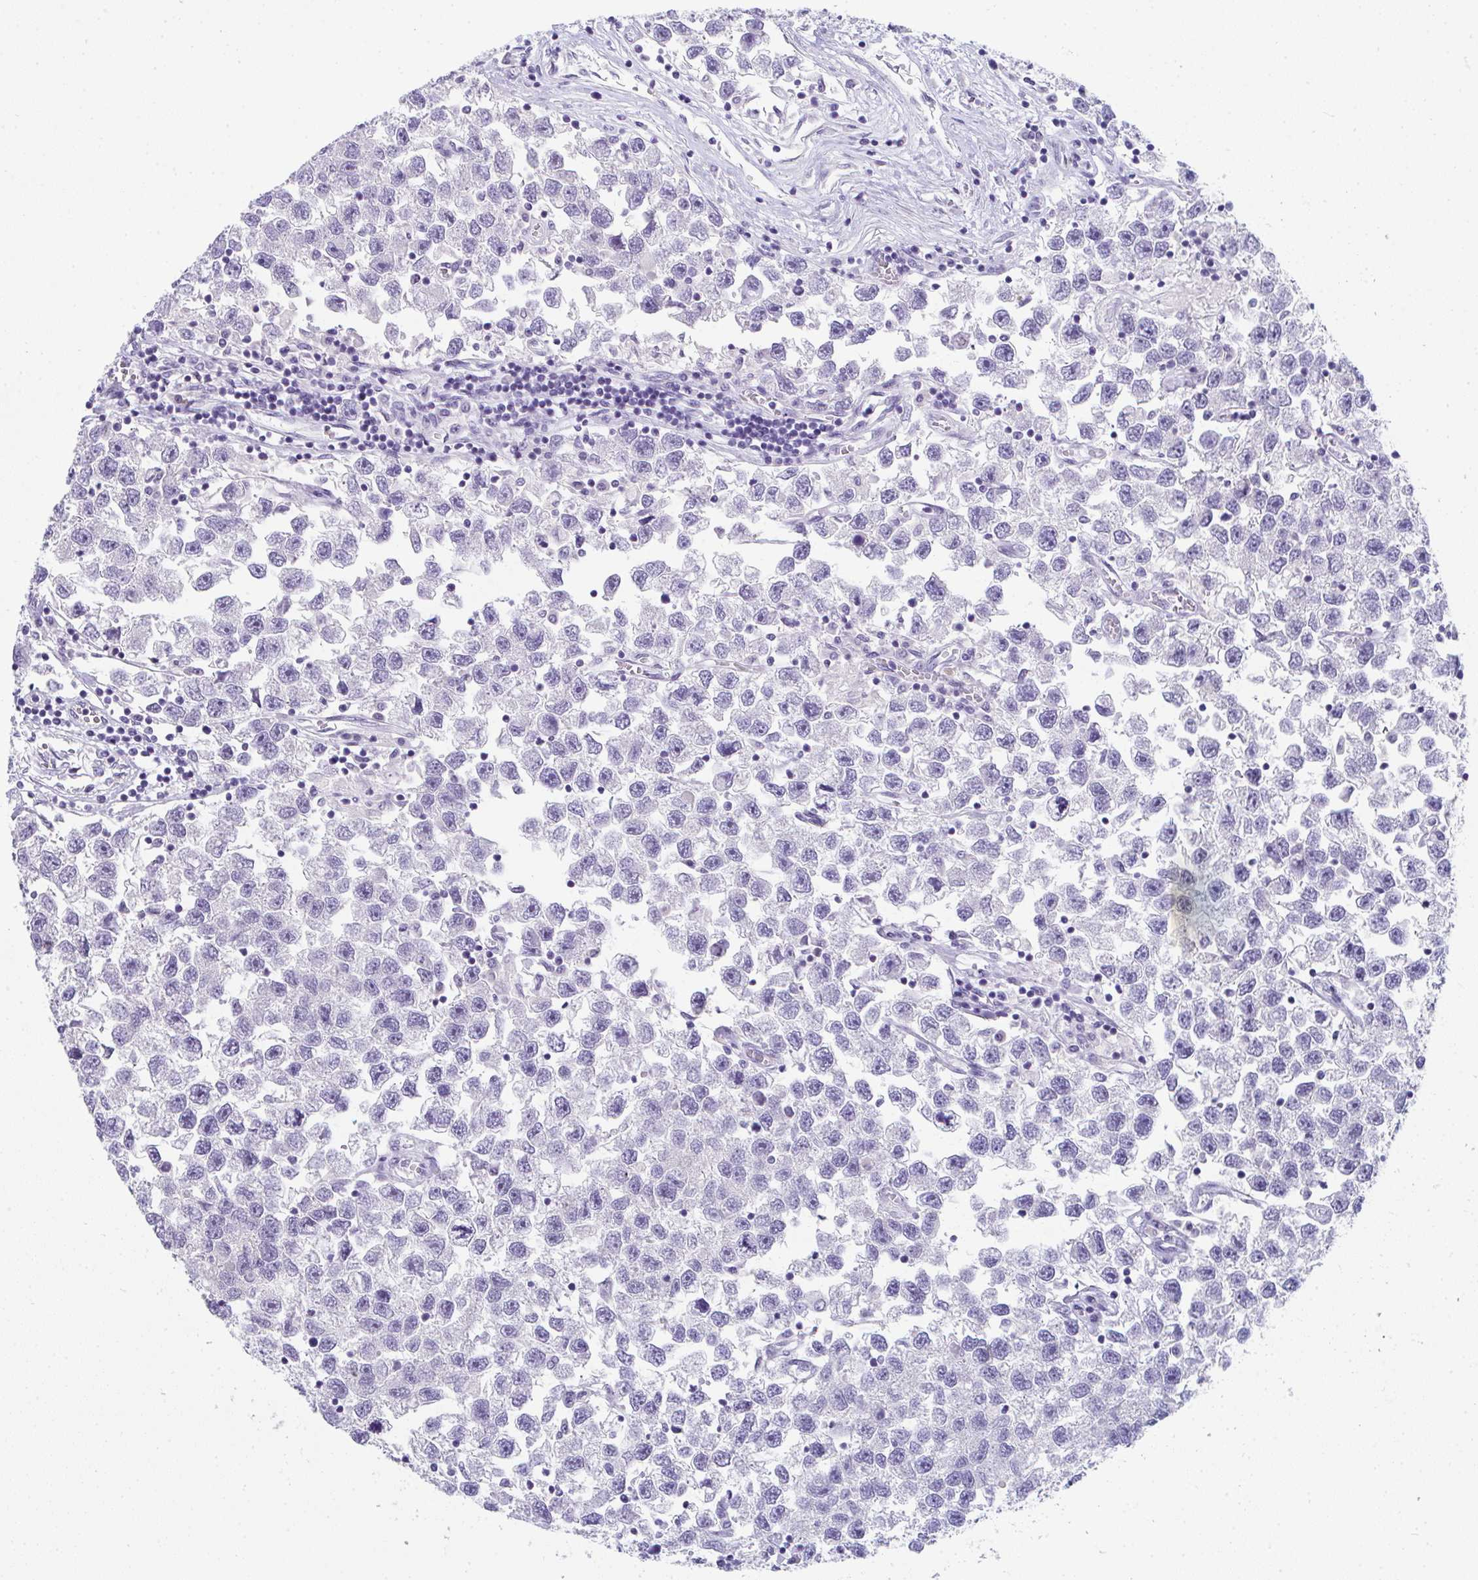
{"staining": {"intensity": "negative", "quantity": "none", "location": "none"}, "tissue": "testis cancer", "cell_type": "Tumor cells", "image_type": "cancer", "snomed": [{"axis": "morphology", "description": "Seminoma, NOS"}, {"axis": "topography", "description": "Testis"}], "caption": "Tumor cells are negative for brown protein staining in testis seminoma.", "gene": "TTC30B", "patient": {"sex": "male", "age": 26}}